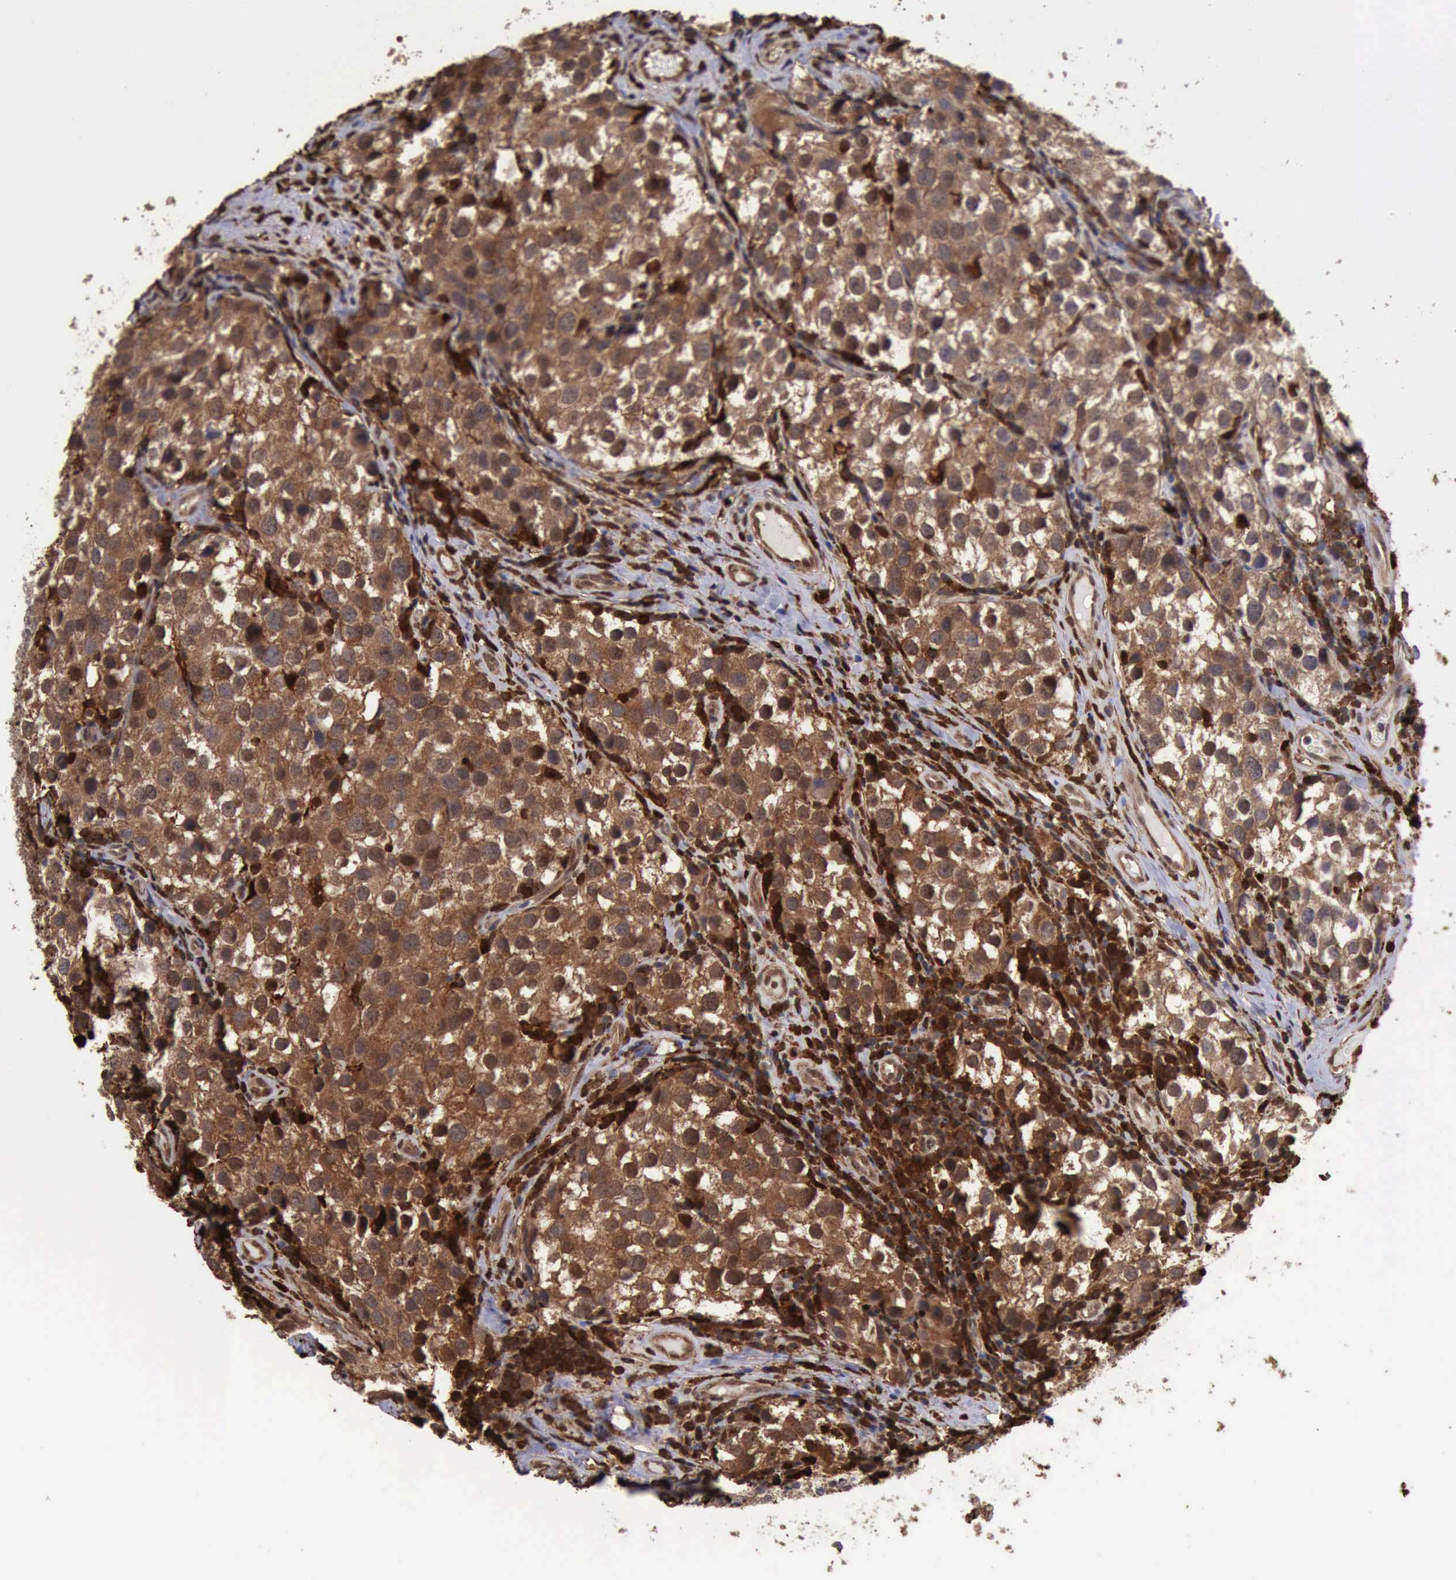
{"staining": {"intensity": "strong", "quantity": ">75%", "location": "cytoplasmic/membranous,nuclear"}, "tissue": "testis cancer", "cell_type": "Tumor cells", "image_type": "cancer", "snomed": [{"axis": "morphology", "description": "Seminoma, NOS"}, {"axis": "topography", "description": "Testis"}], "caption": "Human testis cancer (seminoma) stained with a brown dye exhibits strong cytoplasmic/membranous and nuclear positive expression in about >75% of tumor cells.", "gene": "STAT1", "patient": {"sex": "male", "age": 39}}